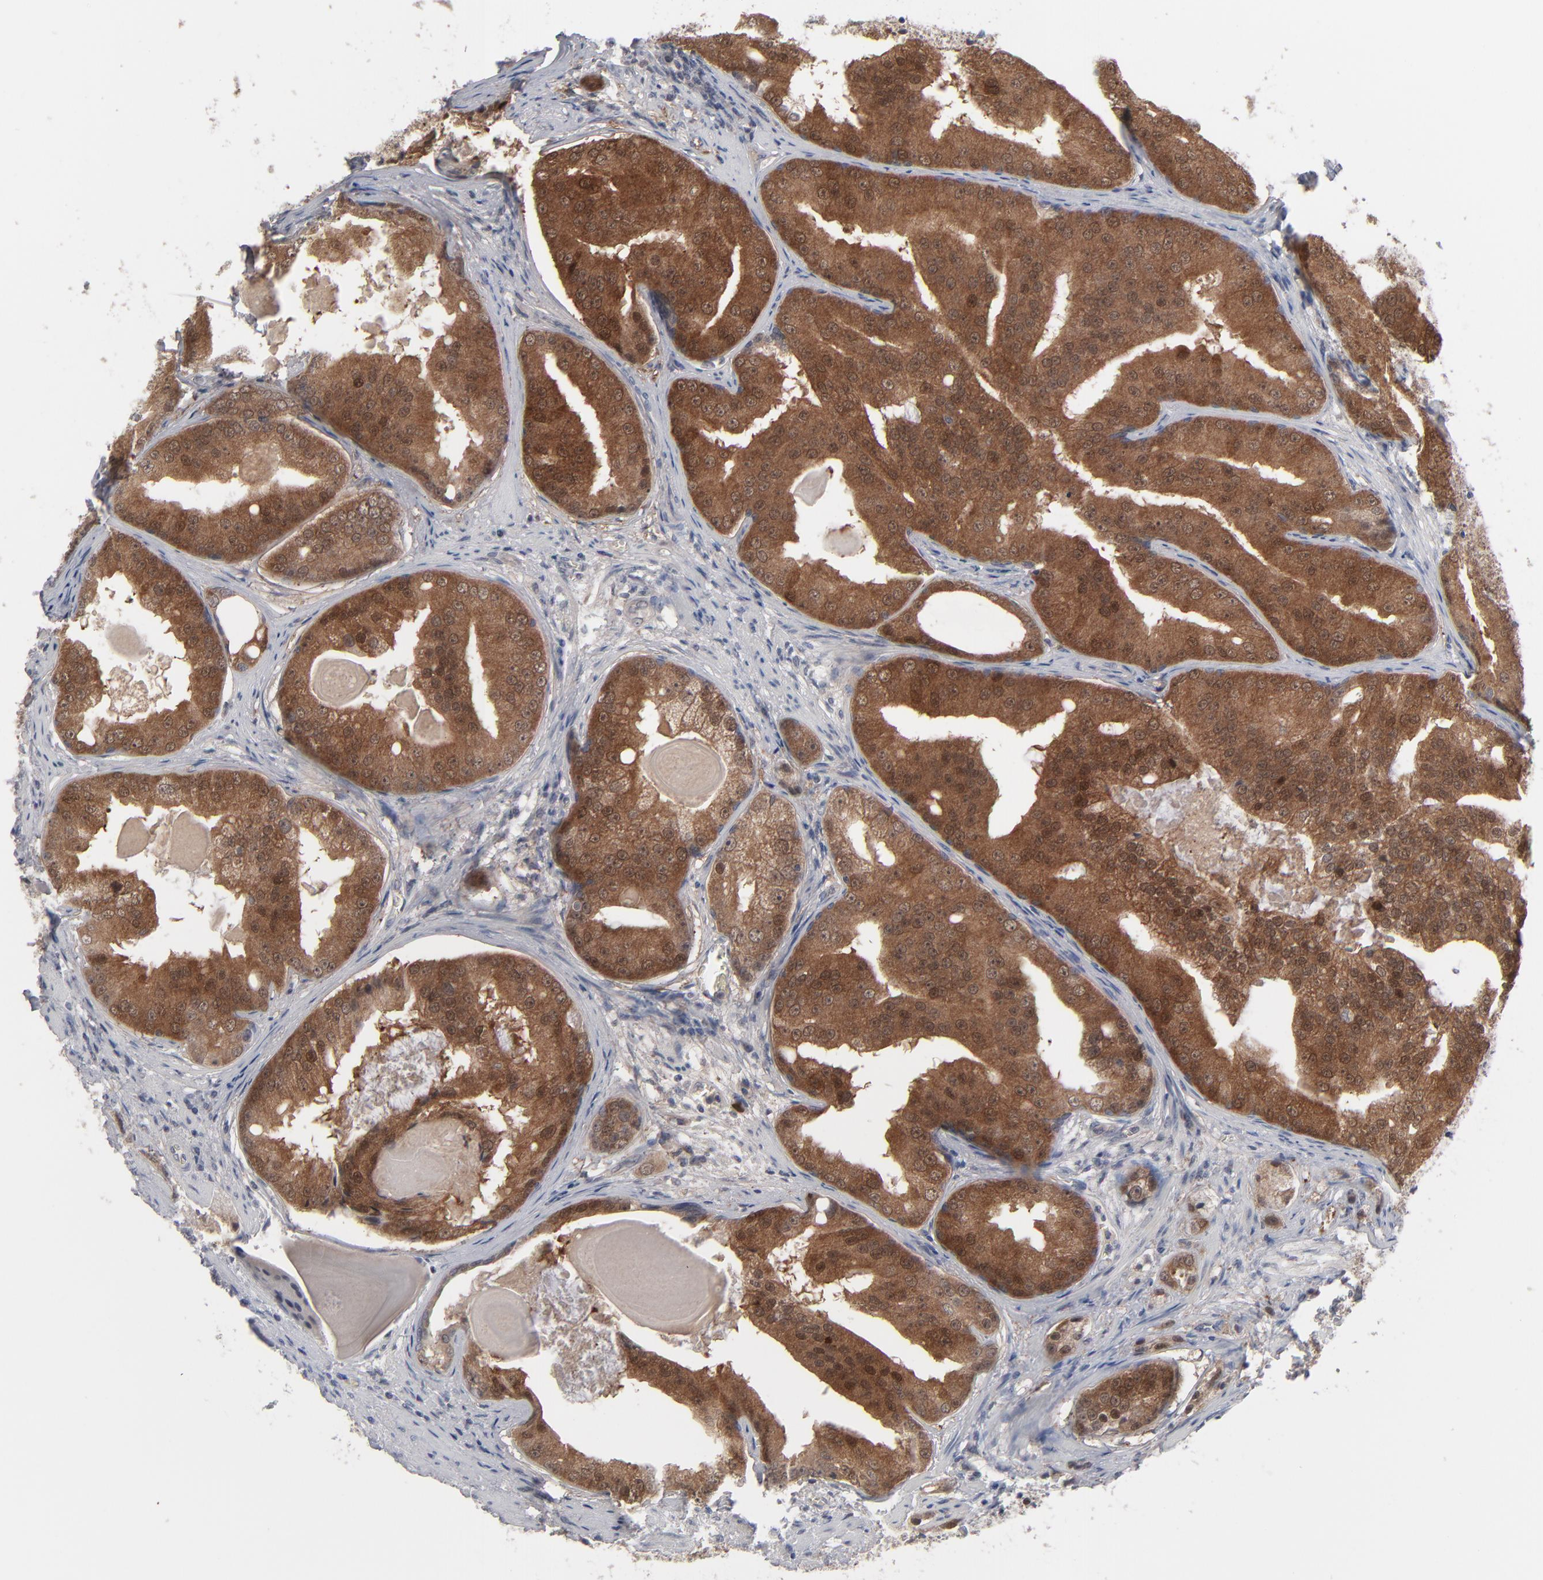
{"staining": {"intensity": "strong", "quantity": ">75%", "location": "cytoplasmic/membranous"}, "tissue": "prostate cancer", "cell_type": "Tumor cells", "image_type": "cancer", "snomed": [{"axis": "morphology", "description": "Adenocarcinoma, High grade"}, {"axis": "topography", "description": "Prostate"}], "caption": "Immunohistochemistry (IHC) micrograph of human prostate cancer stained for a protein (brown), which reveals high levels of strong cytoplasmic/membranous positivity in approximately >75% of tumor cells.", "gene": "POF1B", "patient": {"sex": "male", "age": 68}}